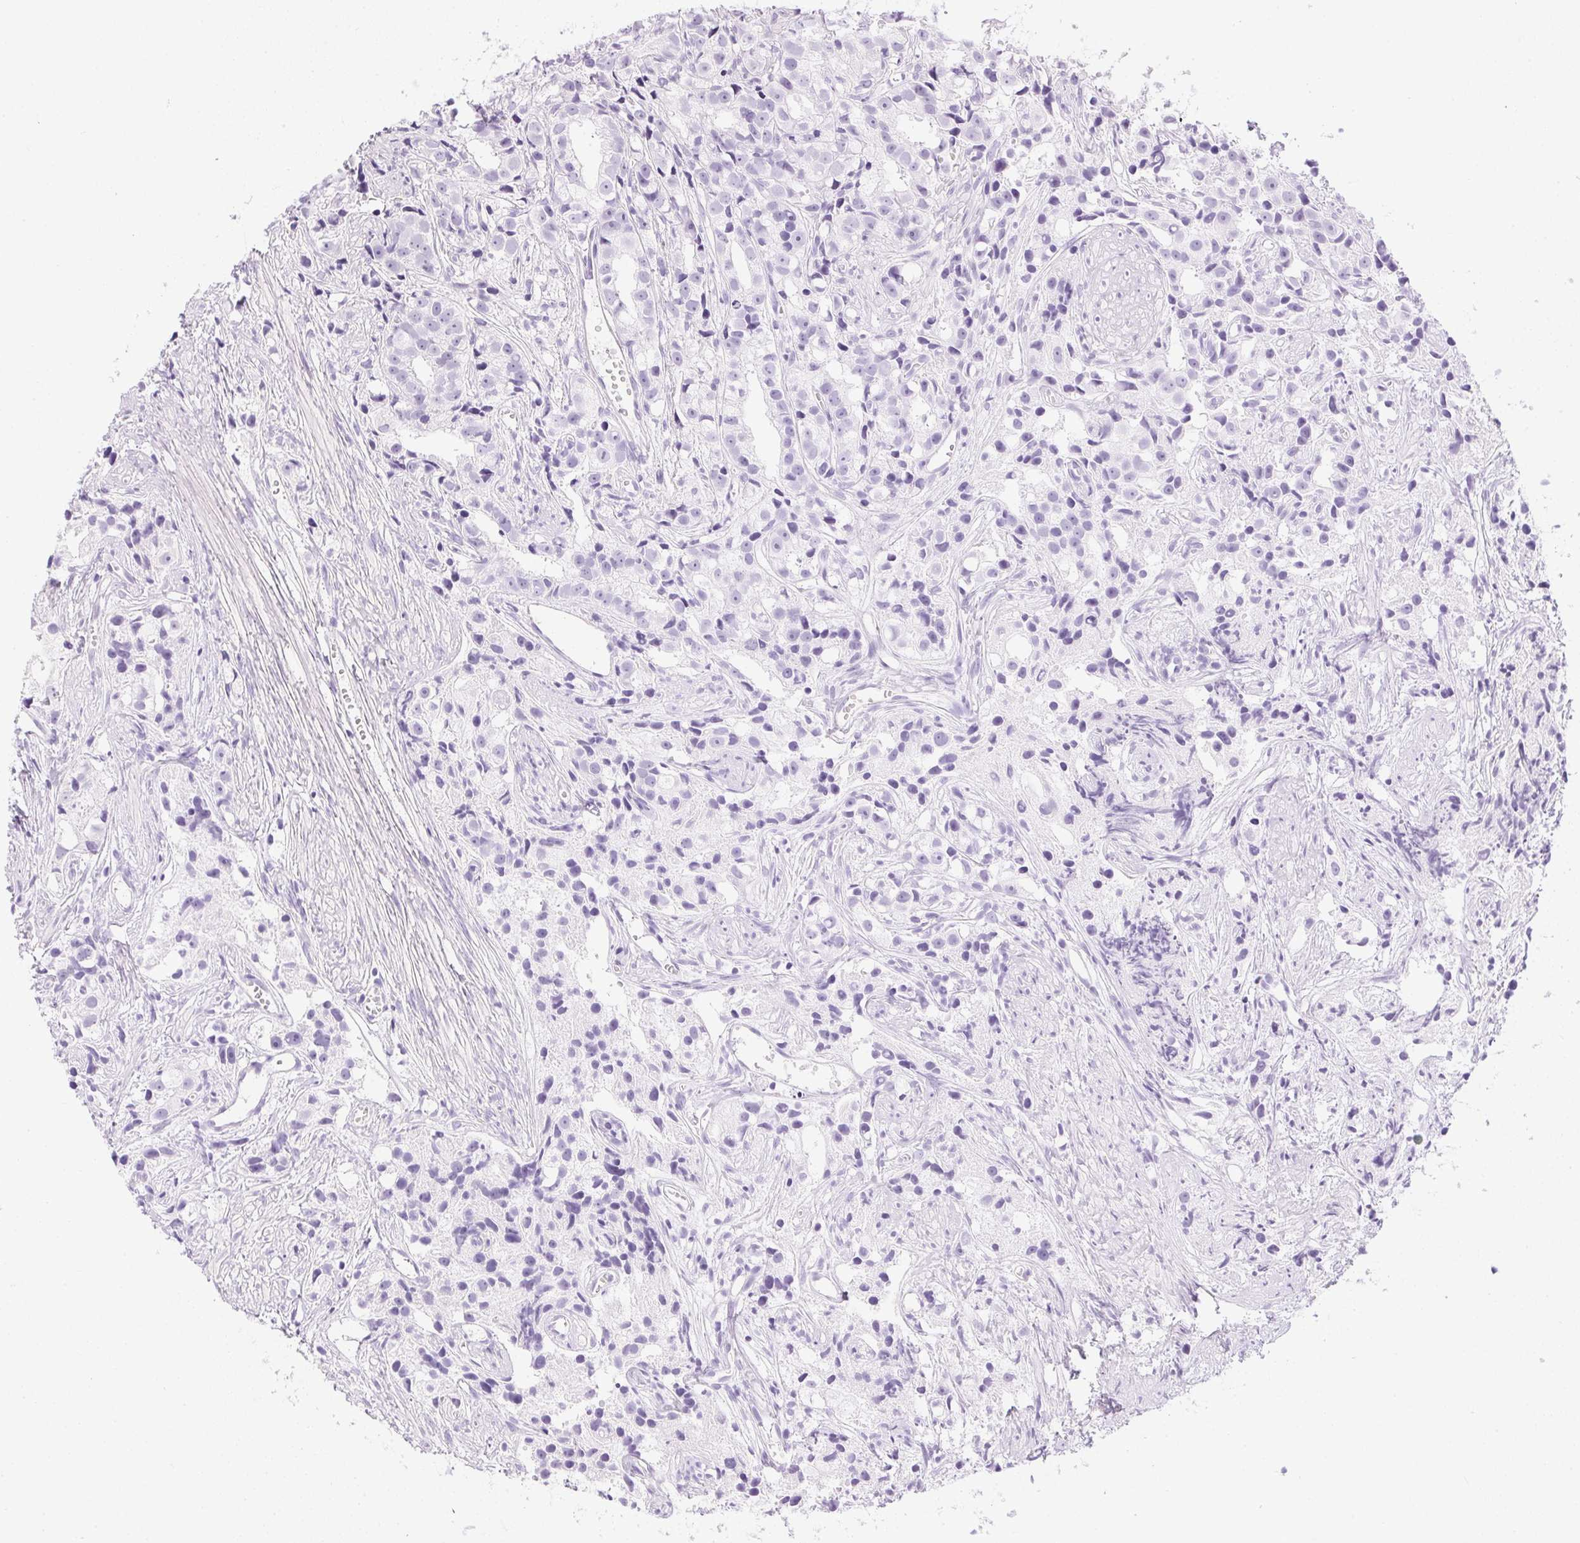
{"staining": {"intensity": "negative", "quantity": "none", "location": "none"}, "tissue": "prostate cancer", "cell_type": "Tumor cells", "image_type": "cancer", "snomed": [{"axis": "morphology", "description": "Adenocarcinoma, High grade"}, {"axis": "topography", "description": "Prostate"}], "caption": "Immunohistochemistry (IHC) histopathology image of neoplastic tissue: prostate cancer (high-grade adenocarcinoma) stained with DAB displays no significant protein positivity in tumor cells. (DAB (3,3'-diaminobenzidine) immunohistochemistry (IHC) visualized using brightfield microscopy, high magnification).", "gene": "PRL", "patient": {"sex": "male", "age": 75}}